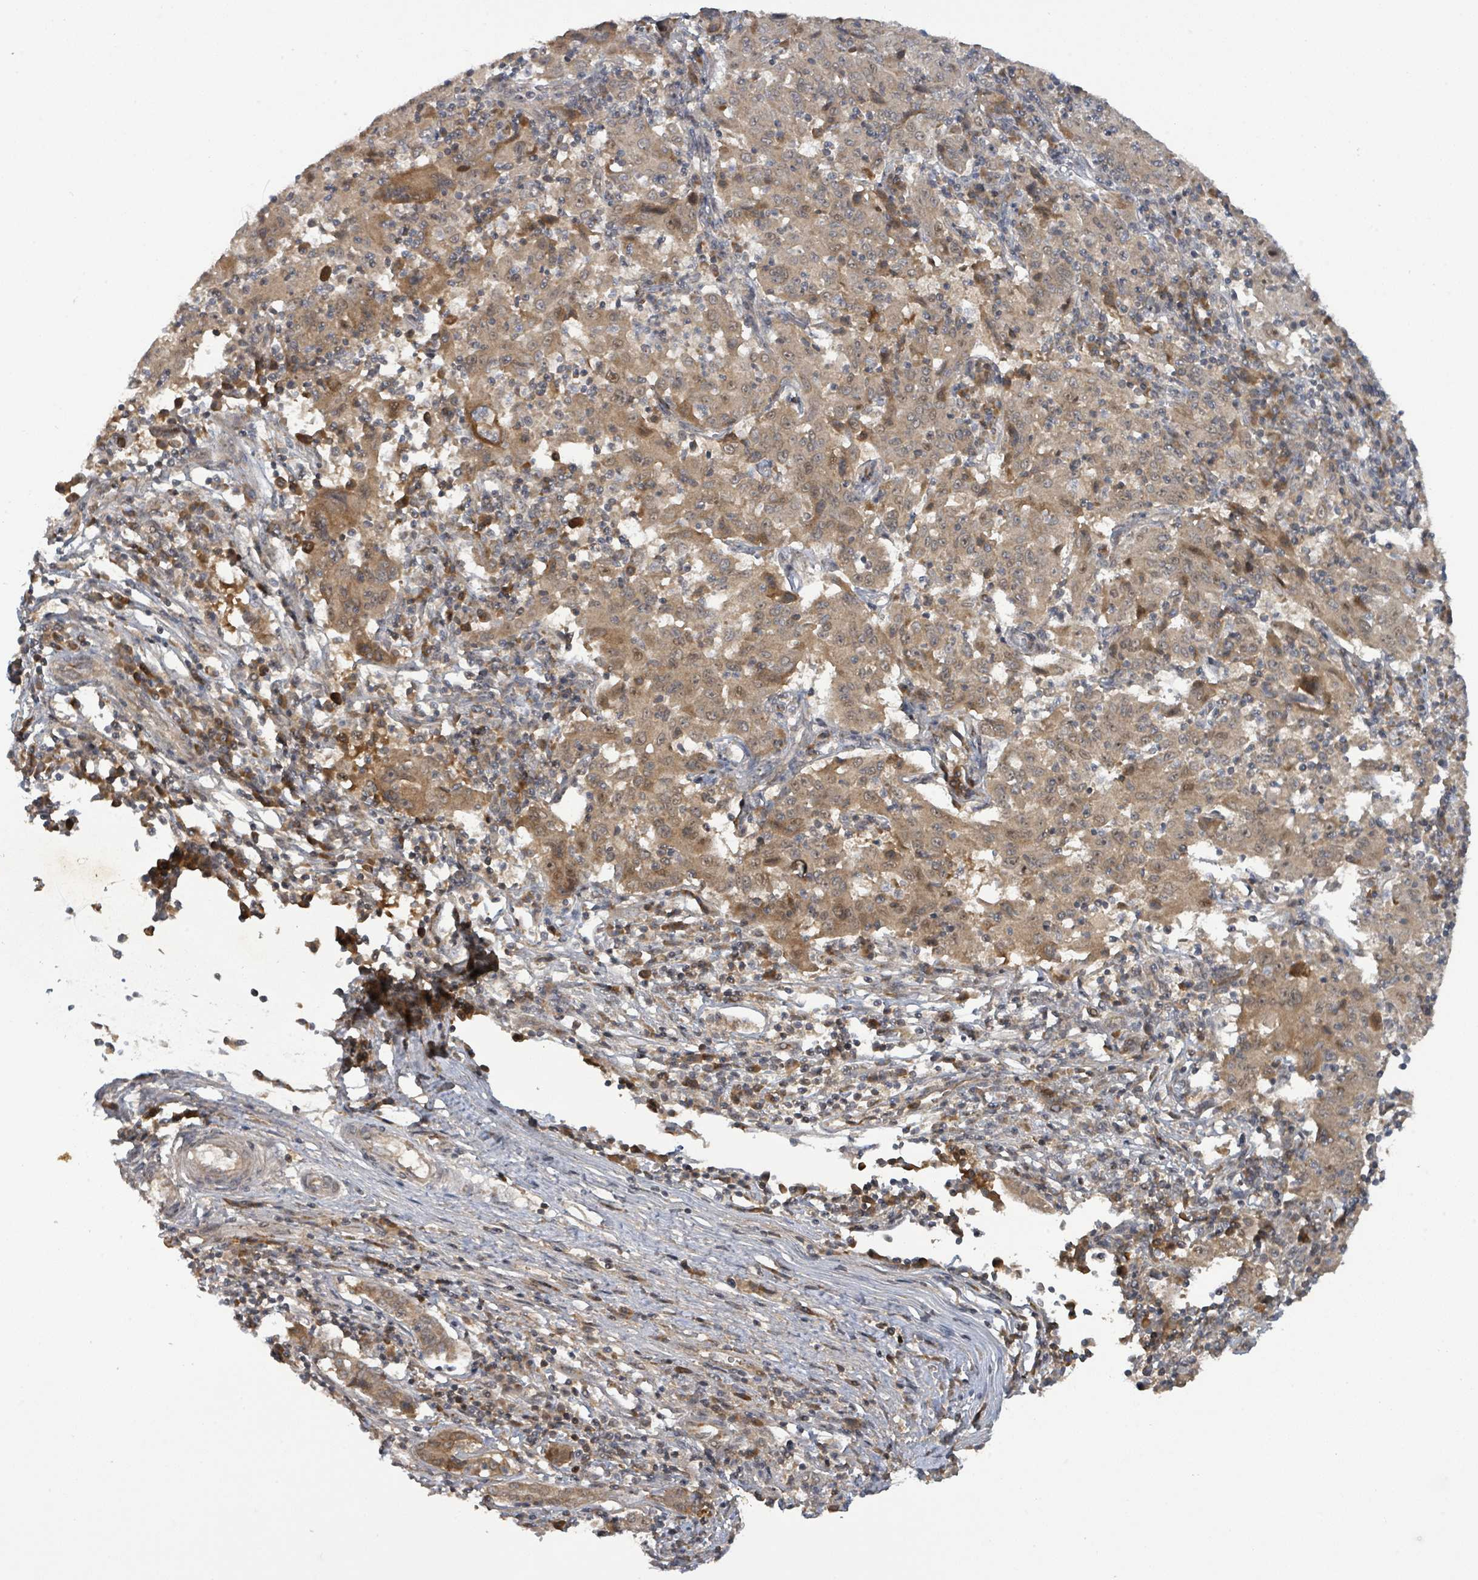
{"staining": {"intensity": "moderate", "quantity": ">75%", "location": "cytoplasmic/membranous"}, "tissue": "pancreatic cancer", "cell_type": "Tumor cells", "image_type": "cancer", "snomed": [{"axis": "morphology", "description": "Adenocarcinoma, NOS"}, {"axis": "topography", "description": "Pancreas"}], "caption": "Pancreatic cancer (adenocarcinoma) stained with immunohistochemistry reveals moderate cytoplasmic/membranous expression in about >75% of tumor cells.", "gene": "ITGA11", "patient": {"sex": "male", "age": 63}}